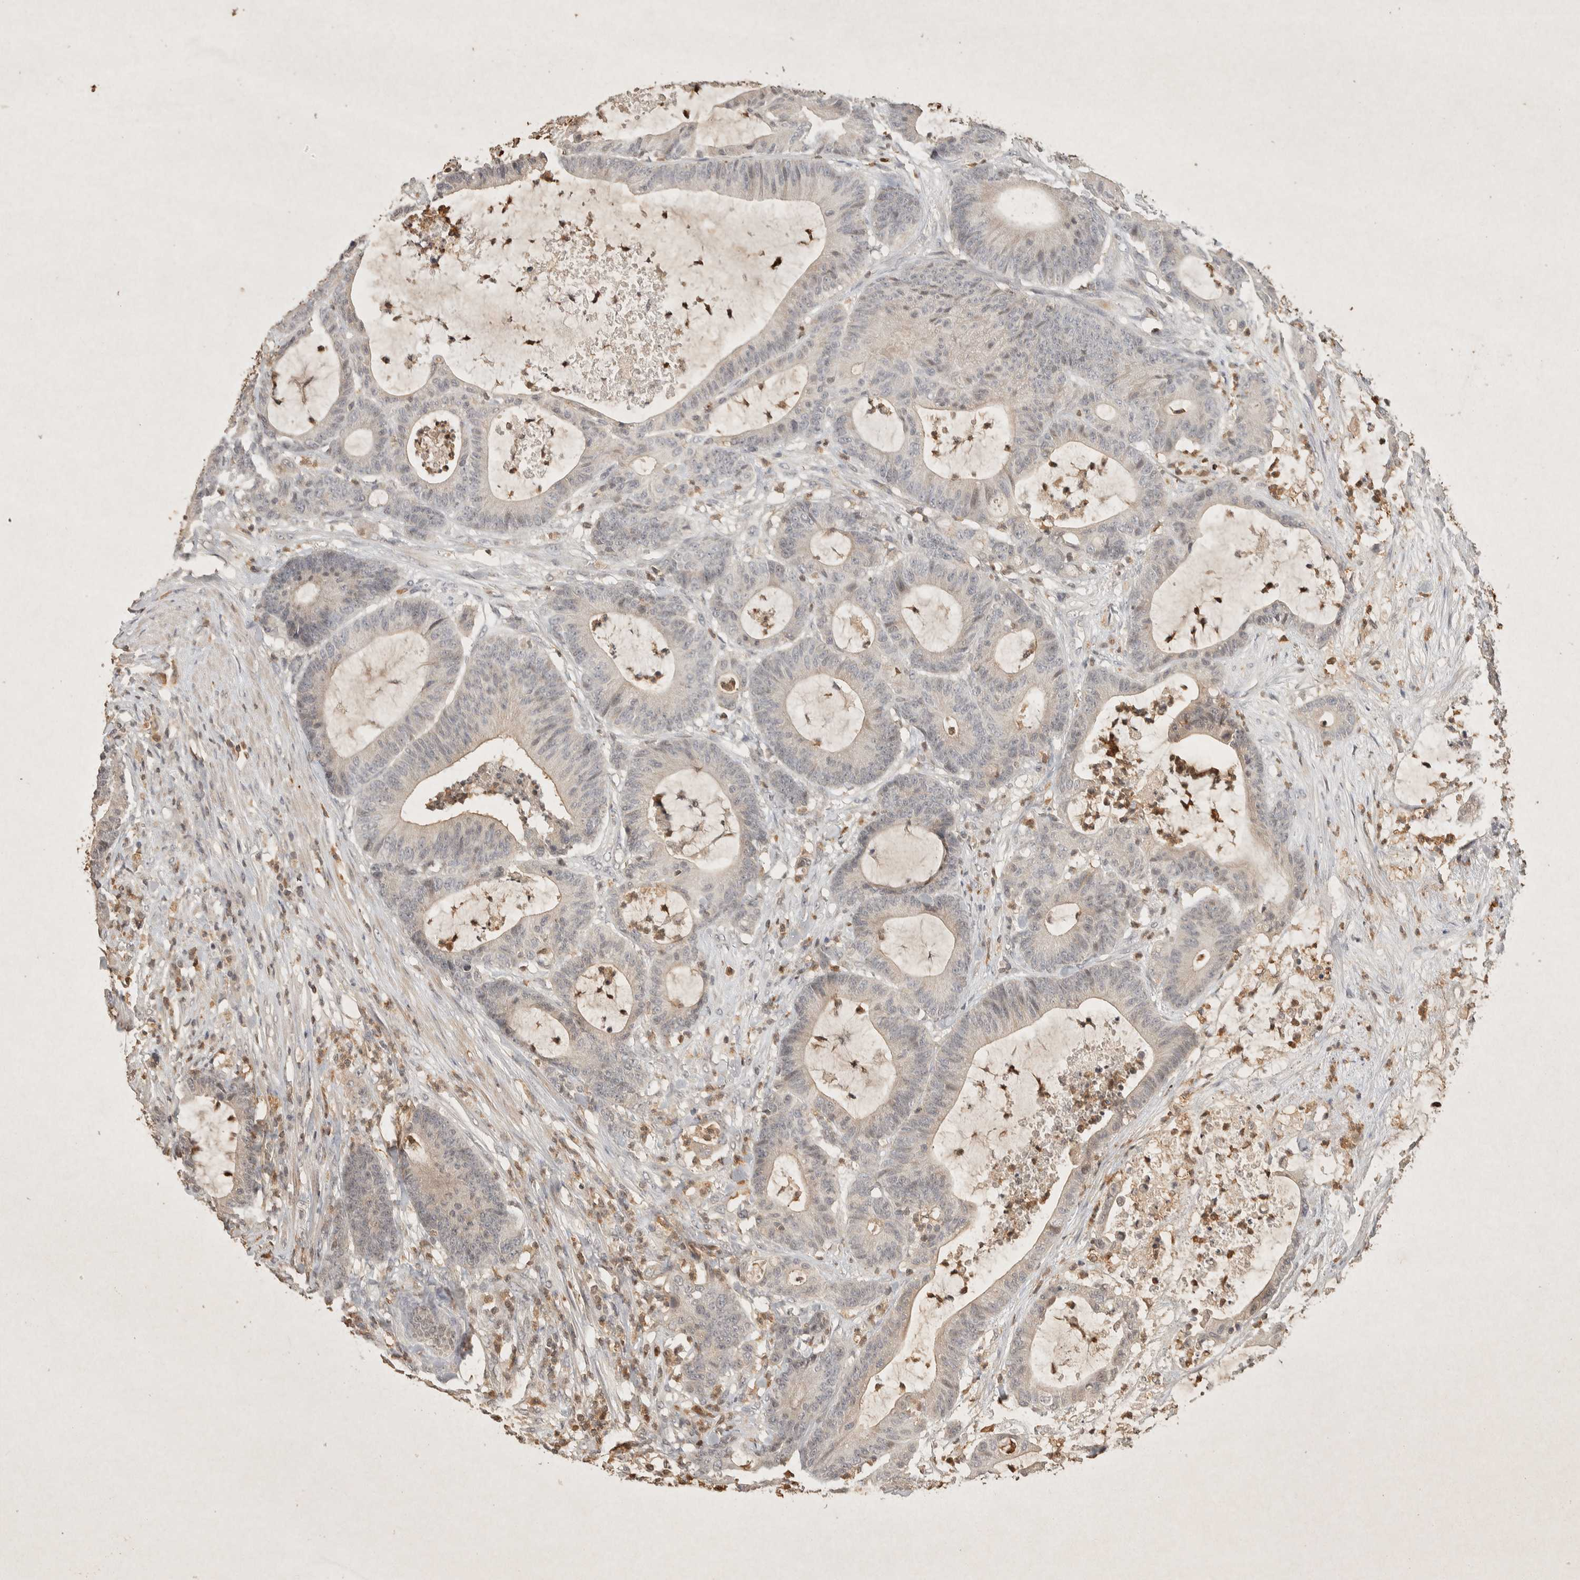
{"staining": {"intensity": "negative", "quantity": "none", "location": "none"}, "tissue": "colorectal cancer", "cell_type": "Tumor cells", "image_type": "cancer", "snomed": [{"axis": "morphology", "description": "Adenocarcinoma, NOS"}, {"axis": "topography", "description": "Colon"}], "caption": "DAB (3,3'-diaminobenzidine) immunohistochemical staining of colorectal adenocarcinoma shows no significant expression in tumor cells.", "gene": "RAC2", "patient": {"sex": "female", "age": 84}}